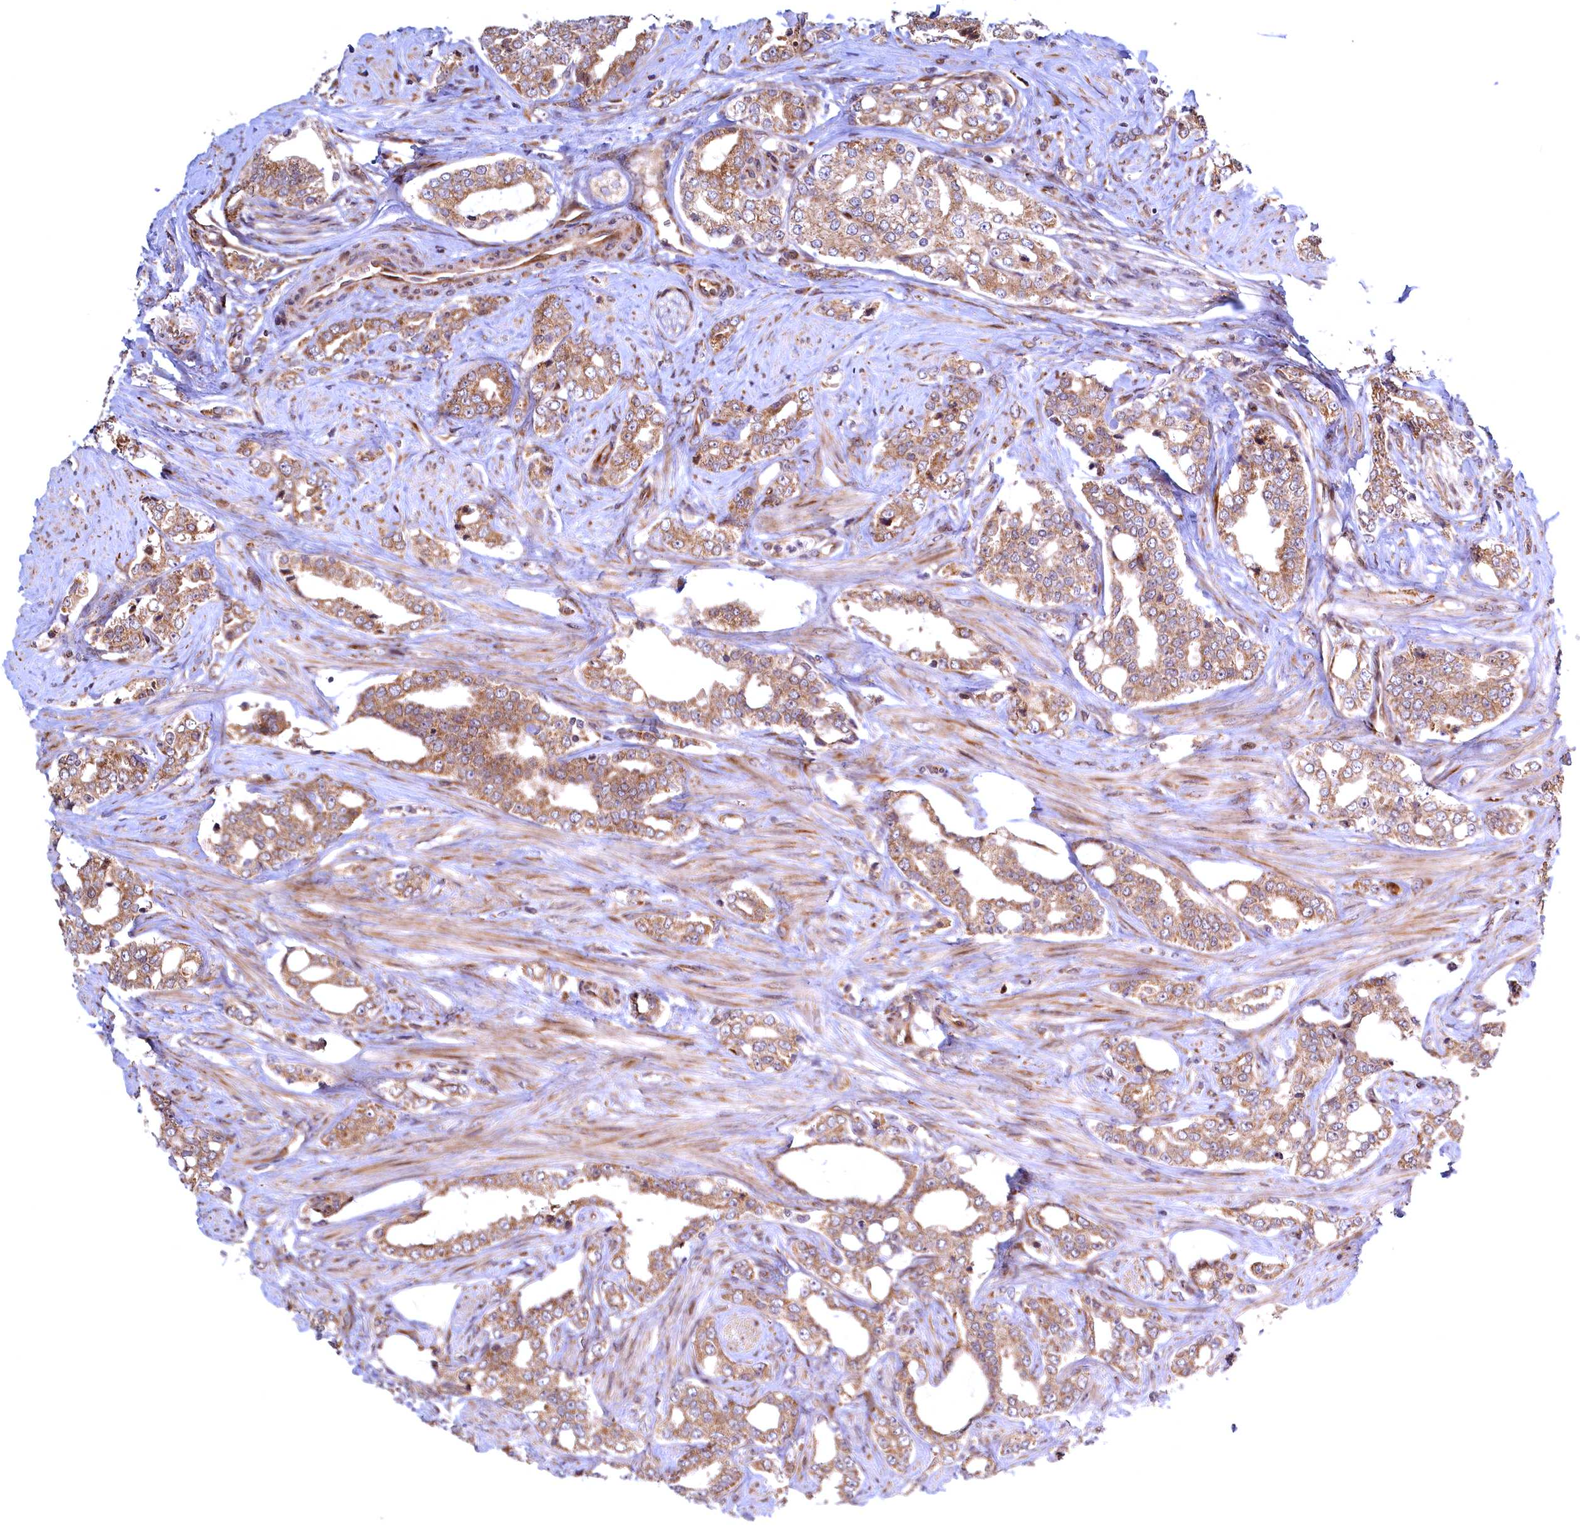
{"staining": {"intensity": "moderate", "quantity": ">75%", "location": "cytoplasmic/membranous"}, "tissue": "prostate cancer", "cell_type": "Tumor cells", "image_type": "cancer", "snomed": [{"axis": "morphology", "description": "Adenocarcinoma, High grade"}, {"axis": "topography", "description": "Prostate"}], "caption": "Immunohistochemistry (IHC) (DAB (3,3'-diaminobenzidine)) staining of human adenocarcinoma (high-grade) (prostate) displays moderate cytoplasmic/membranous protein expression in about >75% of tumor cells. (DAB (3,3'-diaminobenzidine) IHC, brown staining for protein, blue staining for nuclei).", "gene": "PLA2G10", "patient": {"sex": "male", "age": 64}}